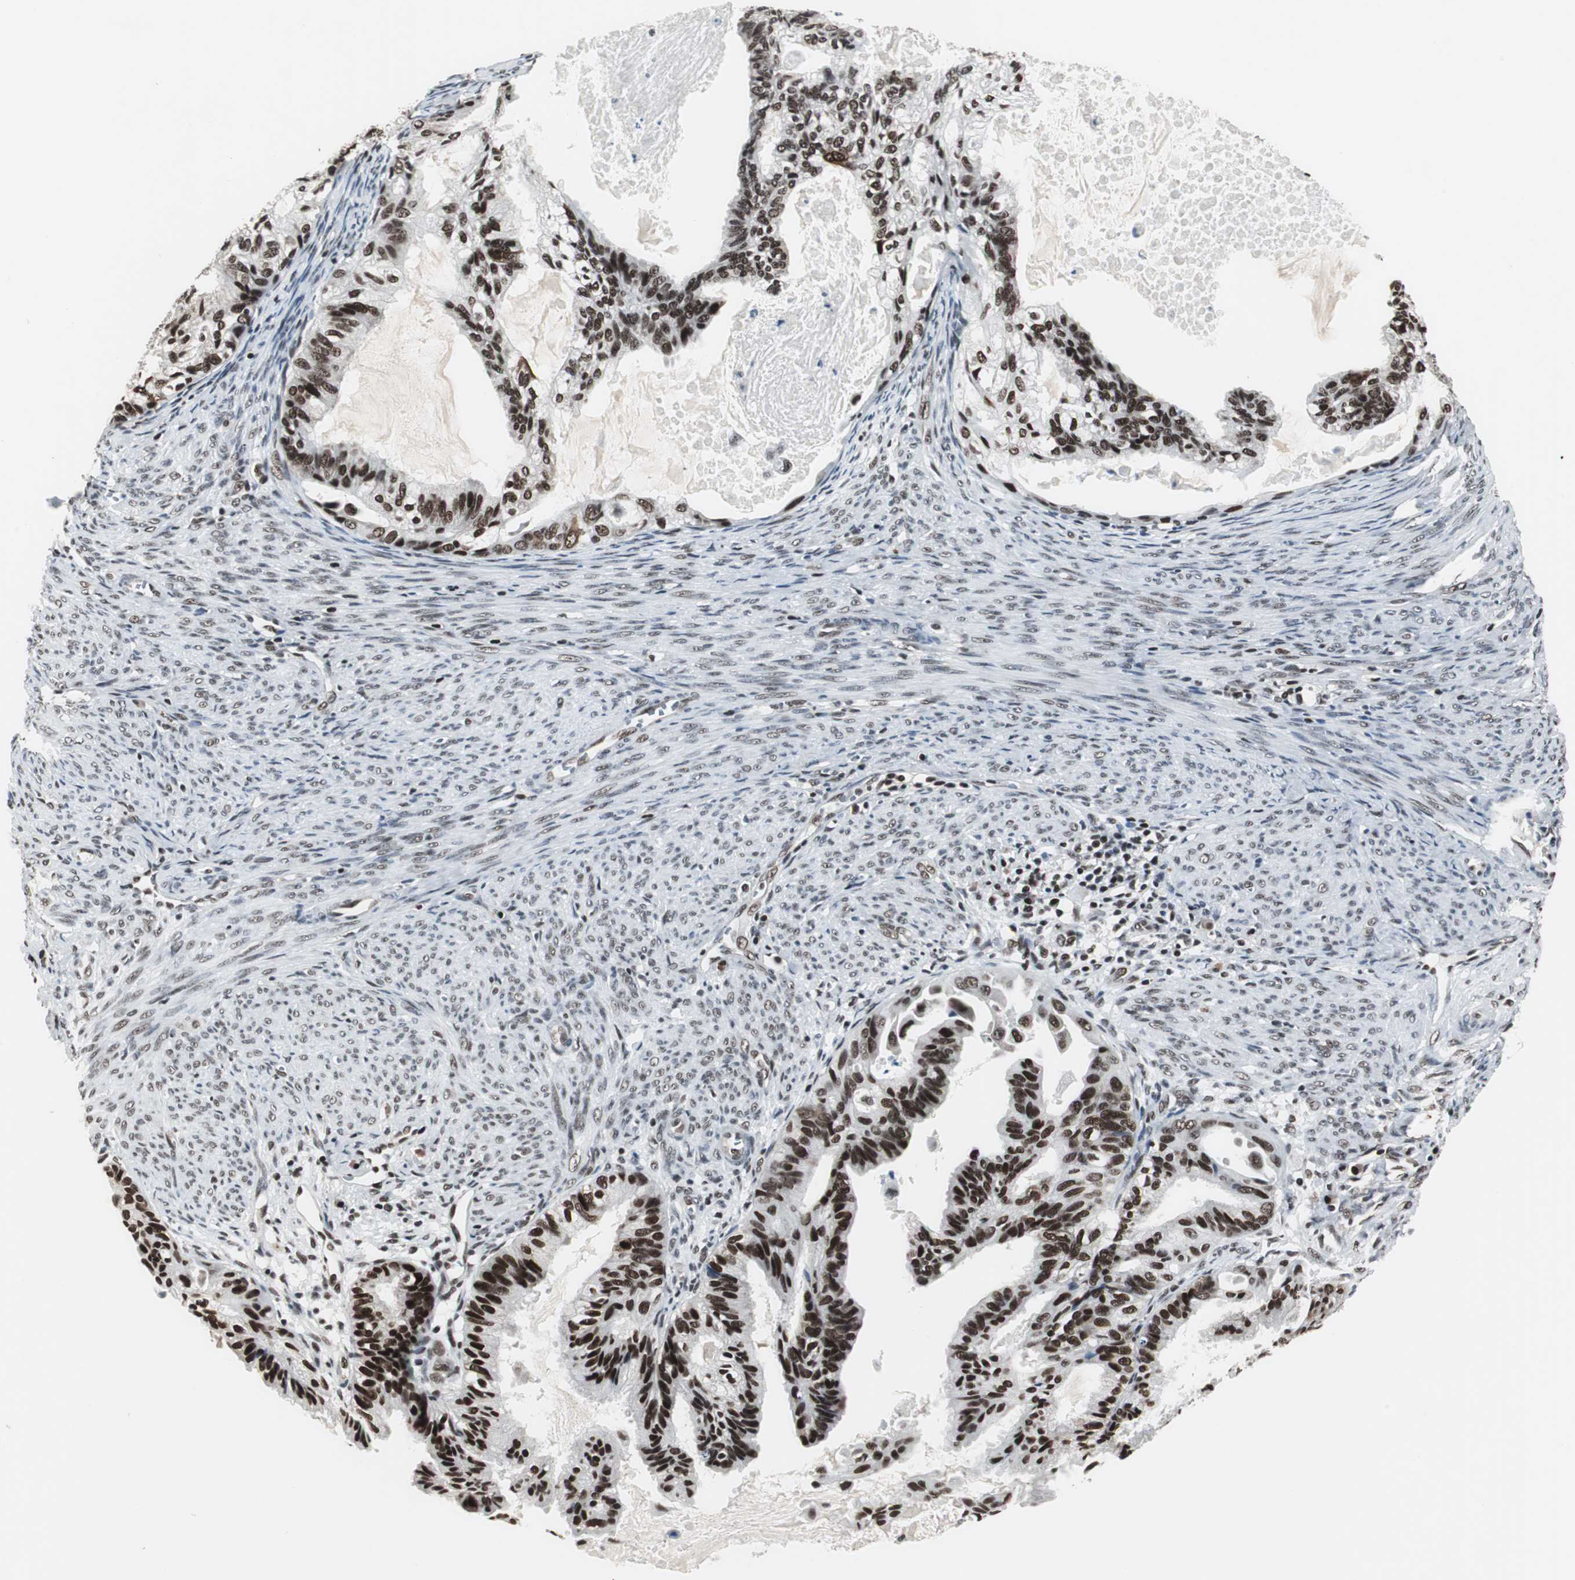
{"staining": {"intensity": "strong", "quantity": ">75%", "location": "nuclear"}, "tissue": "cervical cancer", "cell_type": "Tumor cells", "image_type": "cancer", "snomed": [{"axis": "morphology", "description": "Normal tissue, NOS"}, {"axis": "morphology", "description": "Adenocarcinoma, NOS"}, {"axis": "topography", "description": "Cervix"}, {"axis": "topography", "description": "Endometrium"}], "caption": "Protein positivity by immunohistochemistry displays strong nuclear staining in approximately >75% of tumor cells in adenocarcinoma (cervical).", "gene": "RAD9A", "patient": {"sex": "female", "age": 86}}